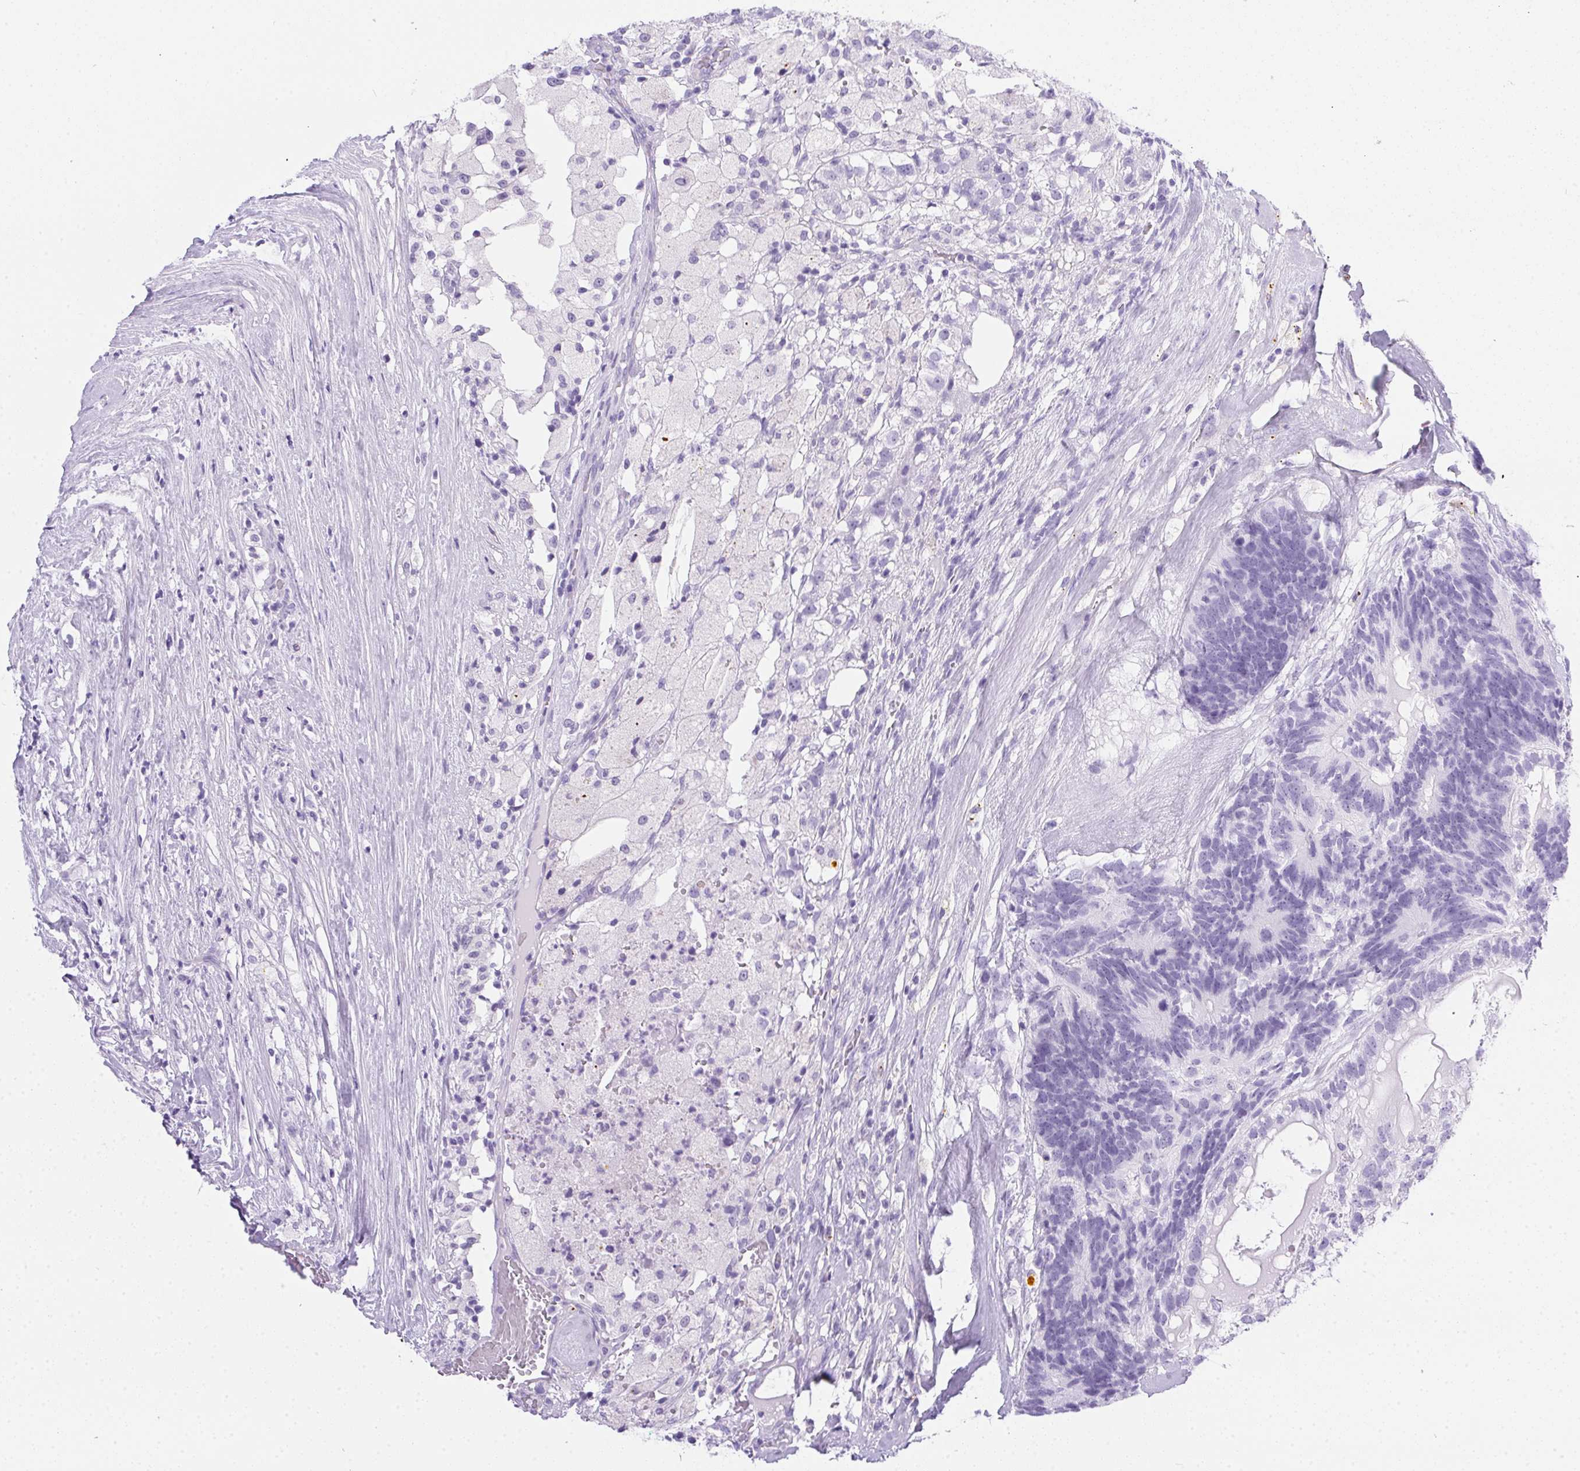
{"staining": {"intensity": "negative", "quantity": "none", "location": "none"}, "tissue": "testis cancer", "cell_type": "Tumor cells", "image_type": "cancer", "snomed": [{"axis": "morphology", "description": "Seminoma, NOS"}, {"axis": "morphology", "description": "Carcinoma, Embryonal, NOS"}, {"axis": "topography", "description": "Testis"}], "caption": "IHC photomicrograph of neoplastic tissue: human embryonal carcinoma (testis) stained with DAB reveals no significant protein expression in tumor cells.", "gene": "SPACA5B", "patient": {"sex": "male", "age": 41}}